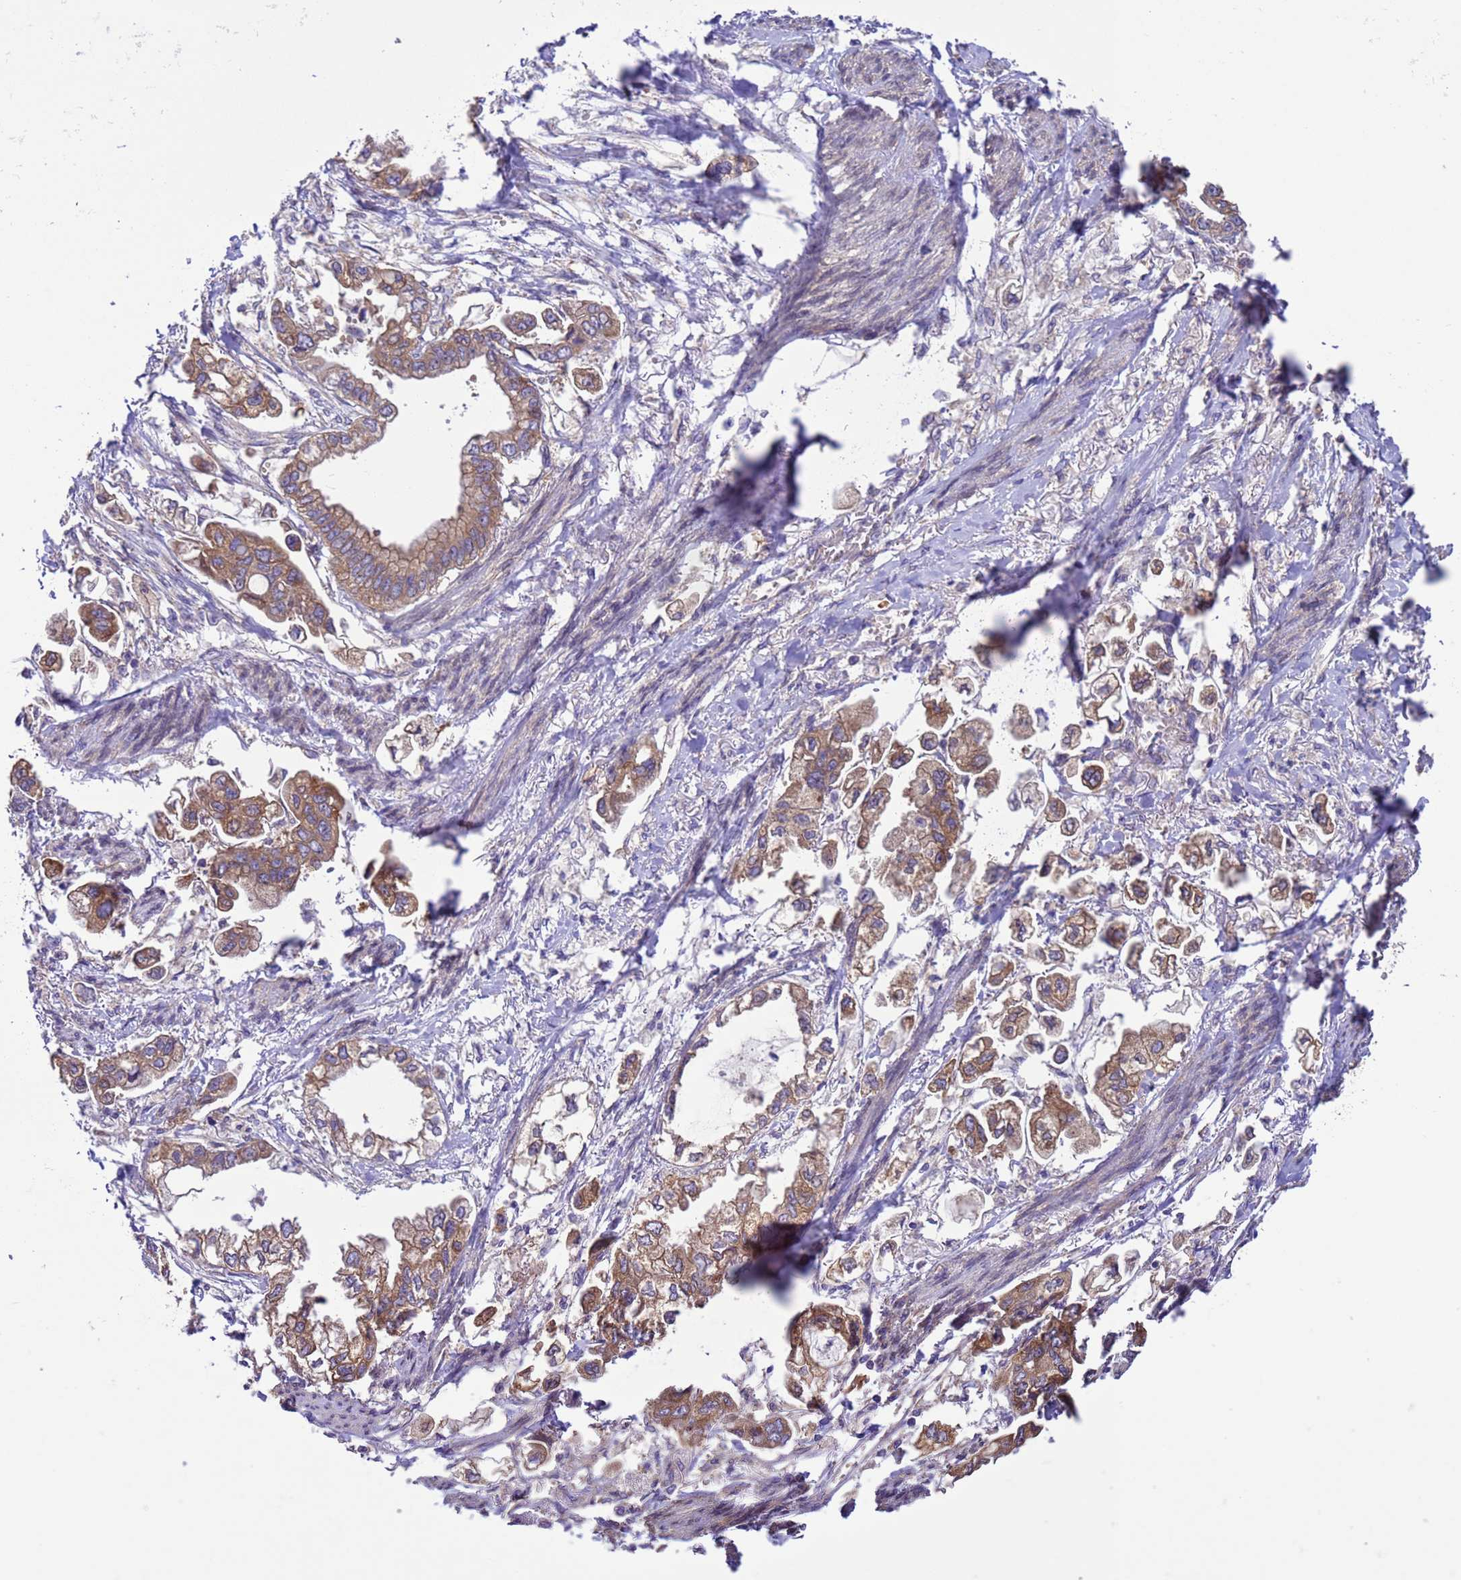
{"staining": {"intensity": "moderate", "quantity": ">75%", "location": "cytoplasmic/membranous"}, "tissue": "stomach cancer", "cell_type": "Tumor cells", "image_type": "cancer", "snomed": [{"axis": "morphology", "description": "Adenocarcinoma, NOS"}, {"axis": "topography", "description": "Stomach"}], "caption": "Immunohistochemical staining of stomach cancer (adenocarcinoma) reveals medium levels of moderate cytoplasmic/membranous protein positivity in about >75% of tumor cells.", "gene": "ARHGAP12", "patient": {"sex": "male", "age": 62}}